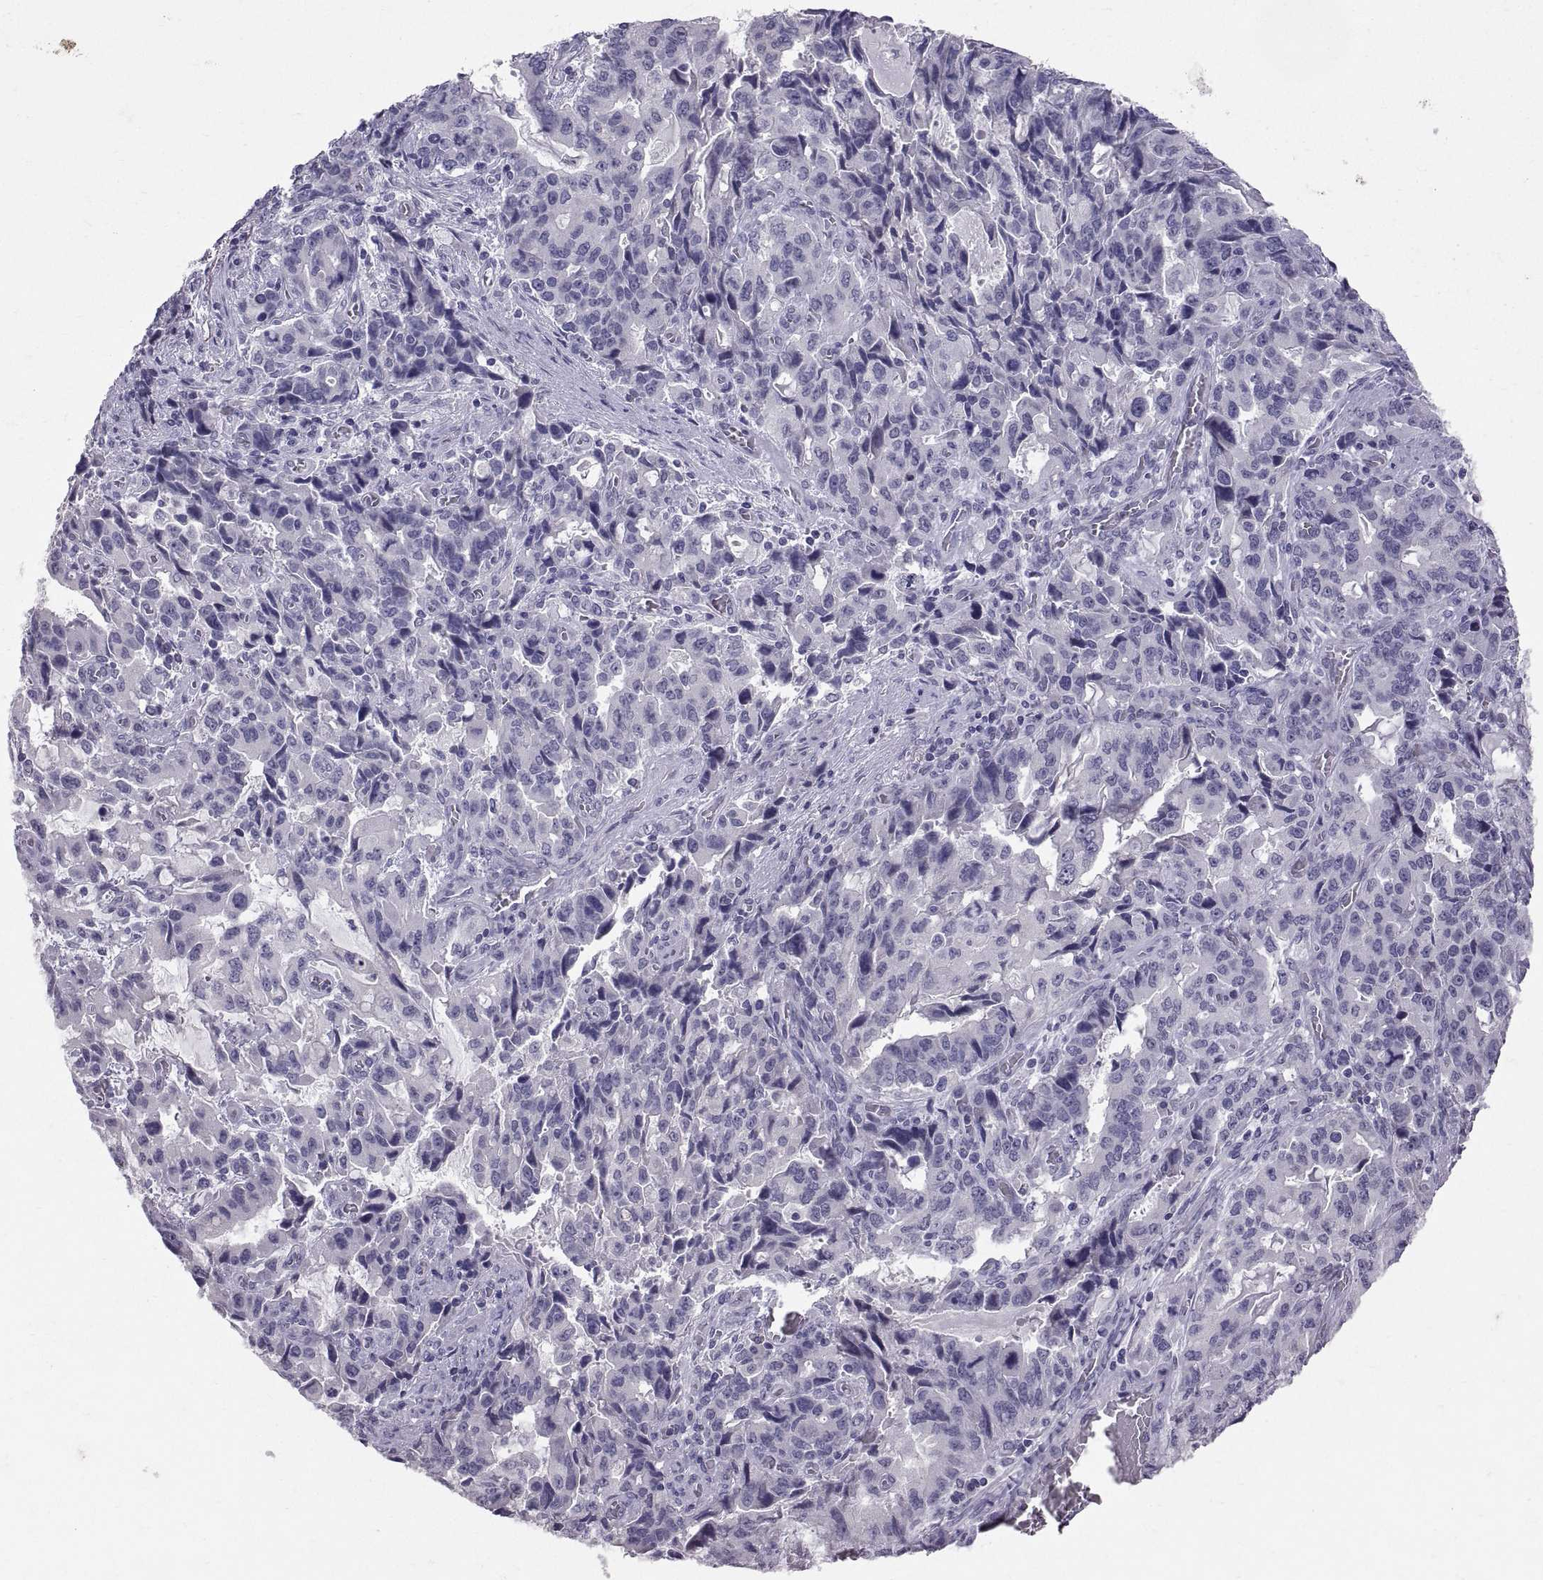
{"staining": {"intensity": "negative", "quantity": "none", "location": "none"}, "tissue": "stomach cancer", "cell_type": "Tumor cells", "image_type": "cancer", "snomed": [{"axis": "morphology", "description": "Adenocarcinoma, NOS"}, {"axis": "topography", "description": "Stomach, upper"}], "caption": "Image shows no protein positivity in tumor cells of adenocarcinoma (stomach) tissue. Nuclei are stained in blue.", "gene": "PTN", "patient": {"sex": "male", "age": 85}}